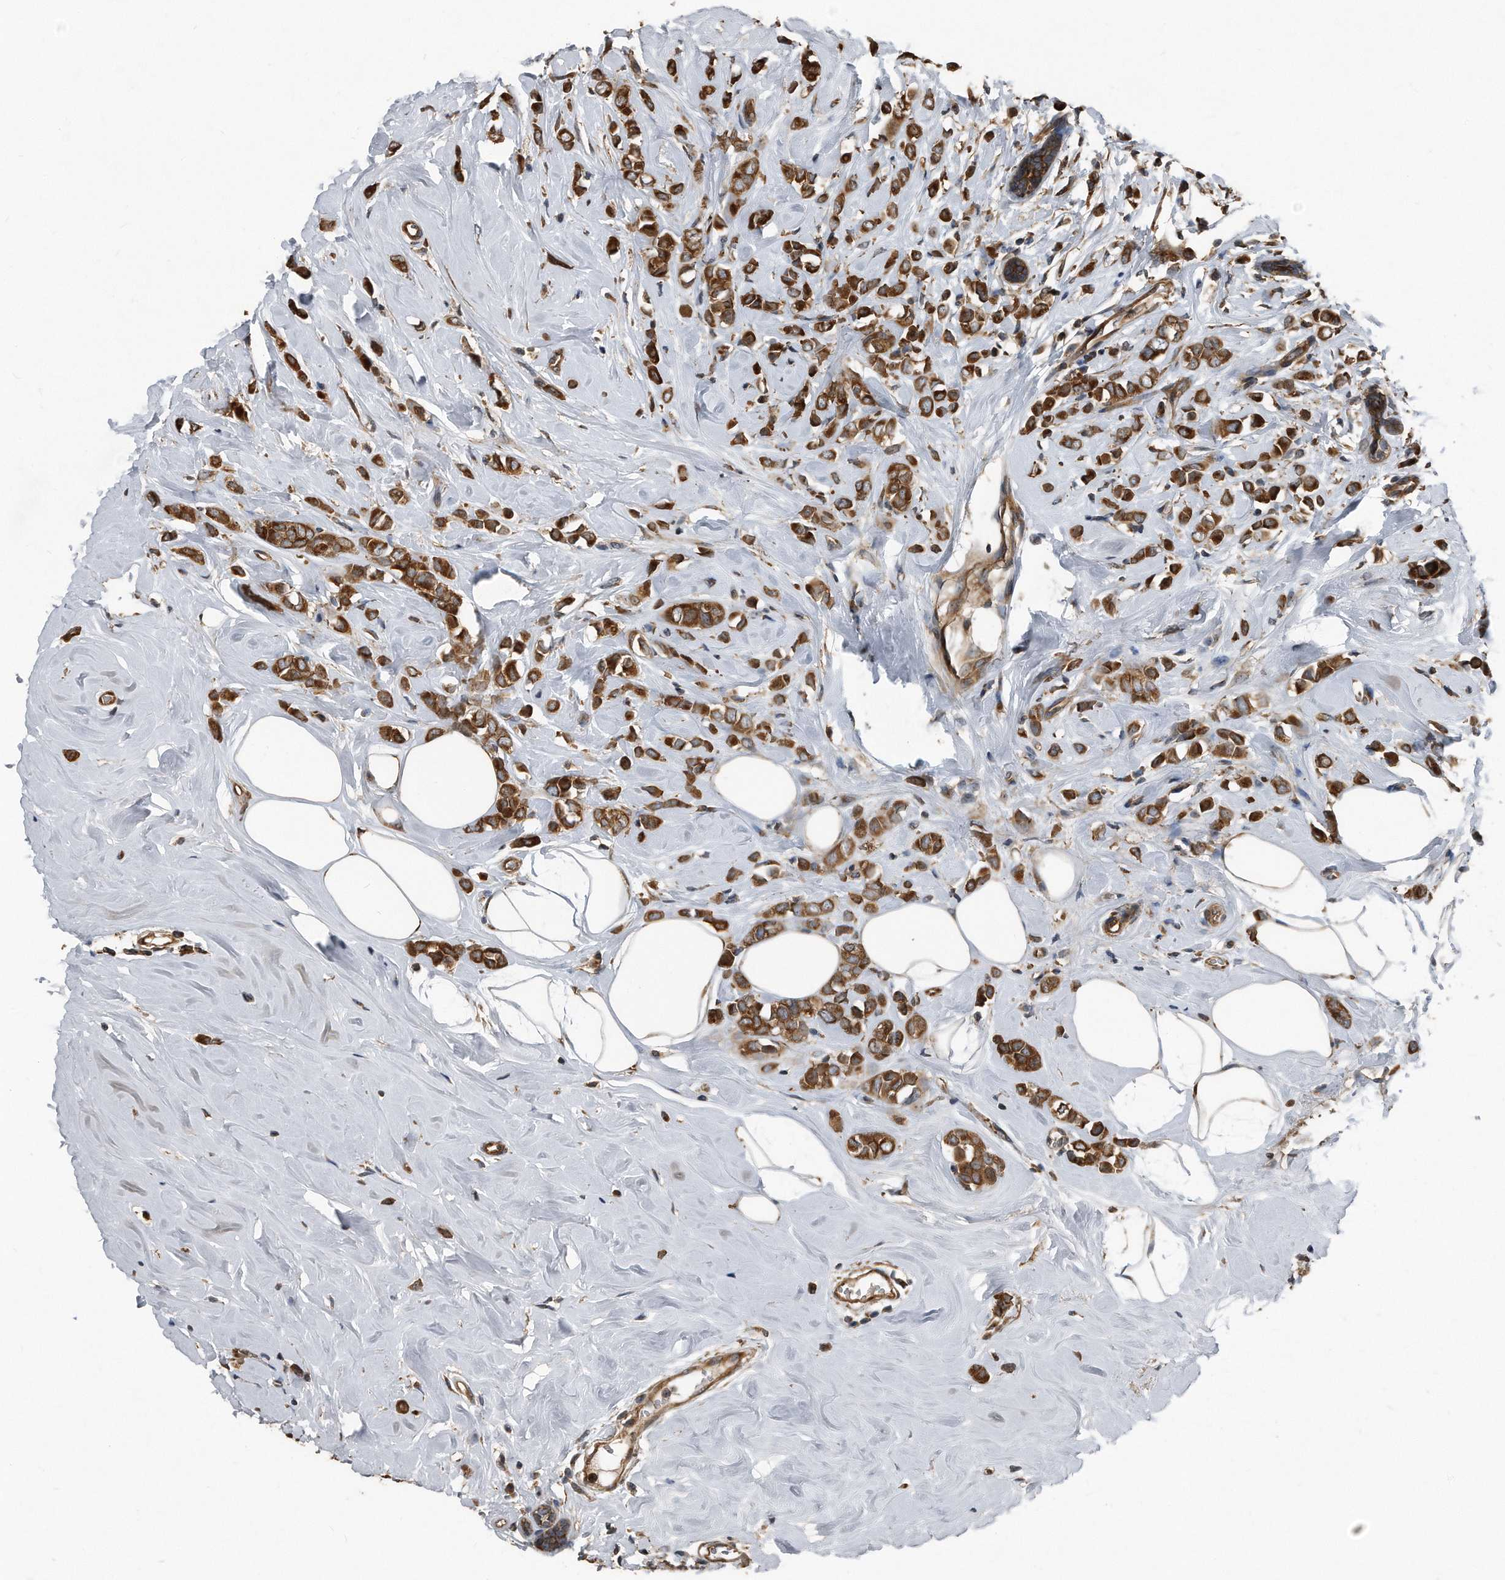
{"staining": {"intensity": "strong", "quantity": ">75%", "location": "cytoplasmic/membranous"}, "tissue": "breast cancer", "cell_type": "Tumor cells", "image_type": "cancer", "snomed": [{"axis": "morphology", "description": "Lobular carcinoma"}, {"axis": "topography", "description": "Breast"}], "caption": "Breast cancer (lobular carcinoma) tissue shows strong cytoplasmic/membranous expression in approximately >75% of tumor cells", "gene": "FAM136A", "patient": {"sex": "female", "age": 47}}